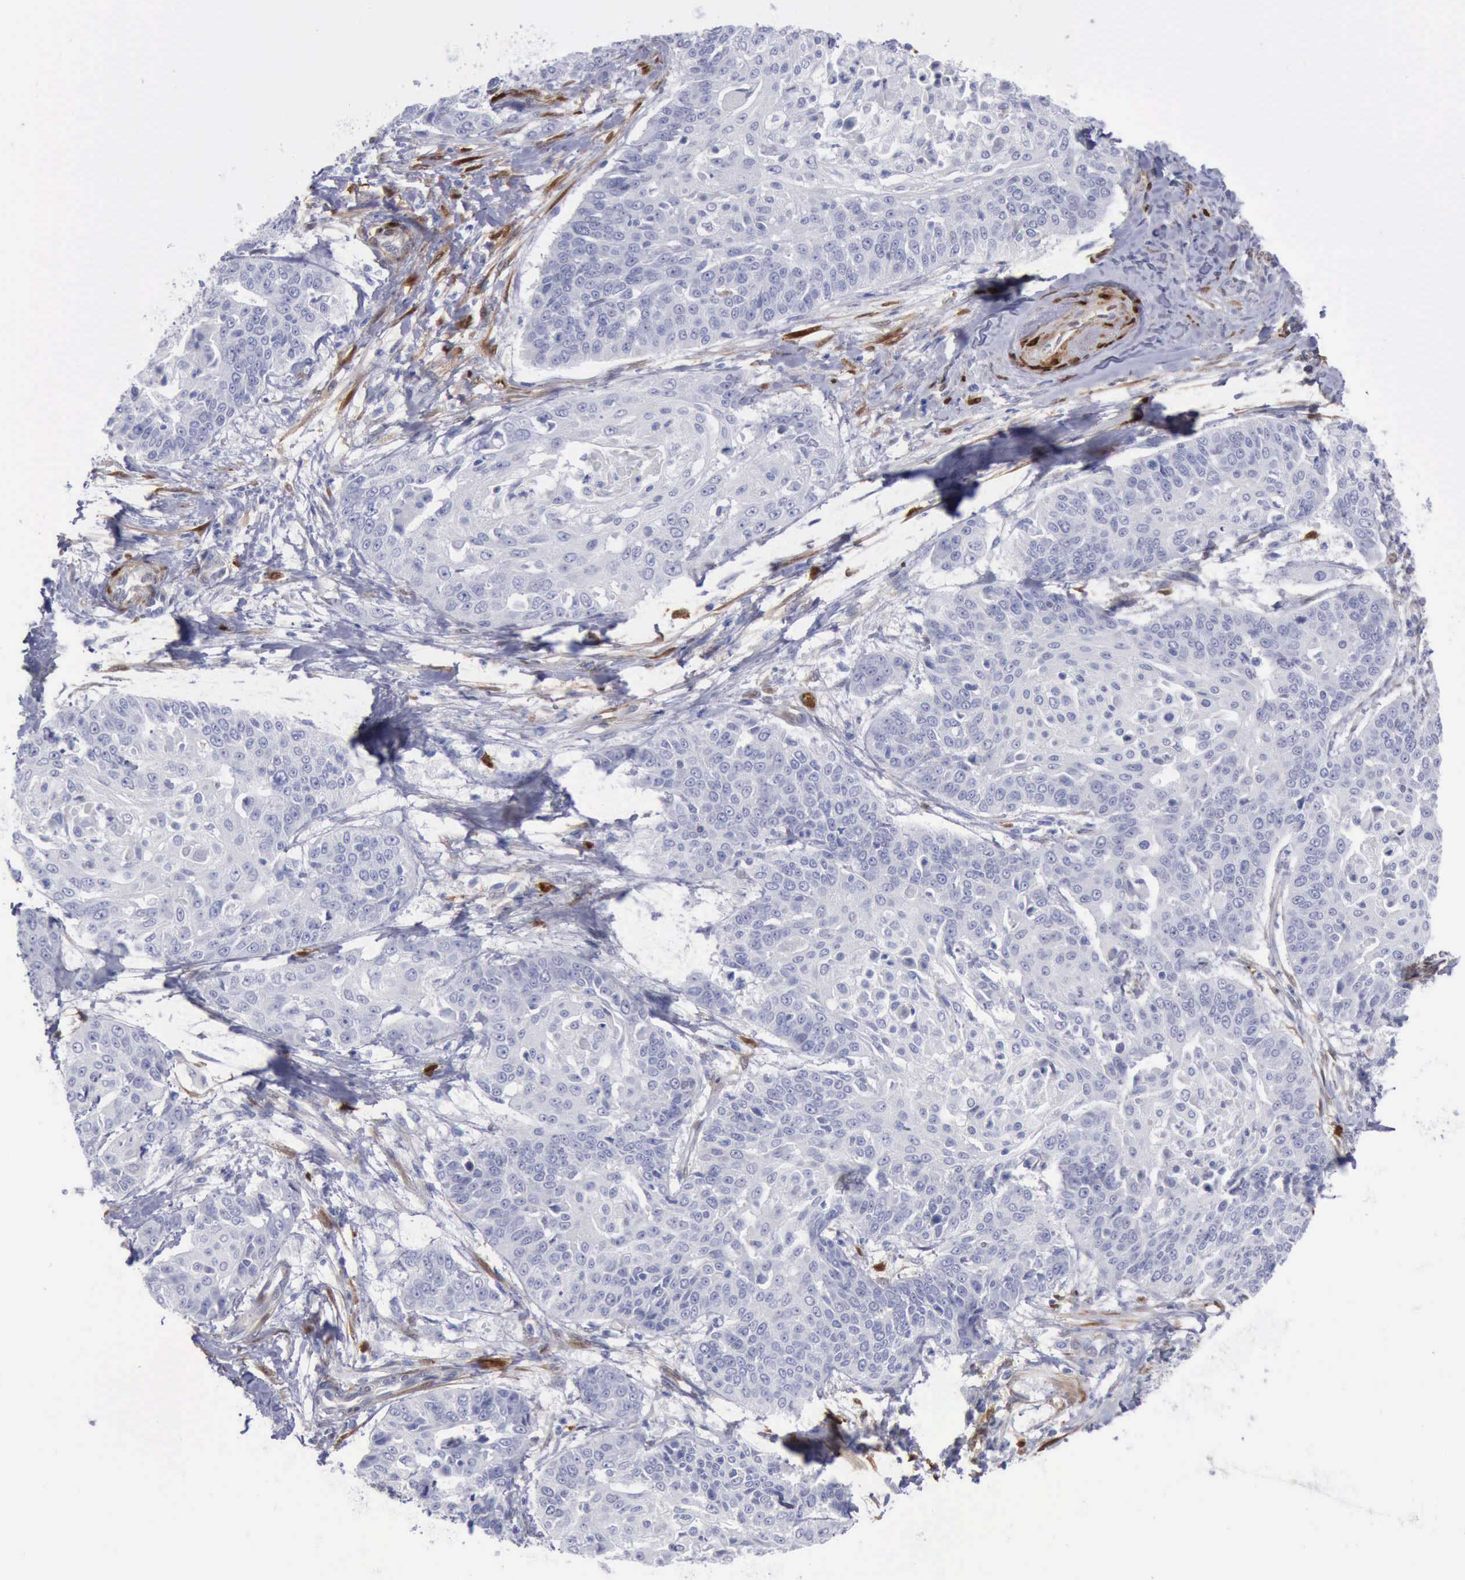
{"staining": {"intensity": "negative", "quantity": "none", "location": "none"}, "tissue": "cervical cancer", "cell_type": "Tumor cells", "image_type": "cancer", "snomed": [{"axis": "morphology", "description": "Squamous cell carcinoma, NOS"}, {"axis": "topography", "description": "Cervix"}], "caption": "Immunohistochemical staining of cervical squamous cell carcinoma exhibits no significant staining in tumor cells. (IHC, brightfield microscopy, high magnification).", "gene": "FHL1", "patient": {"sex": "female", "age": 64}}